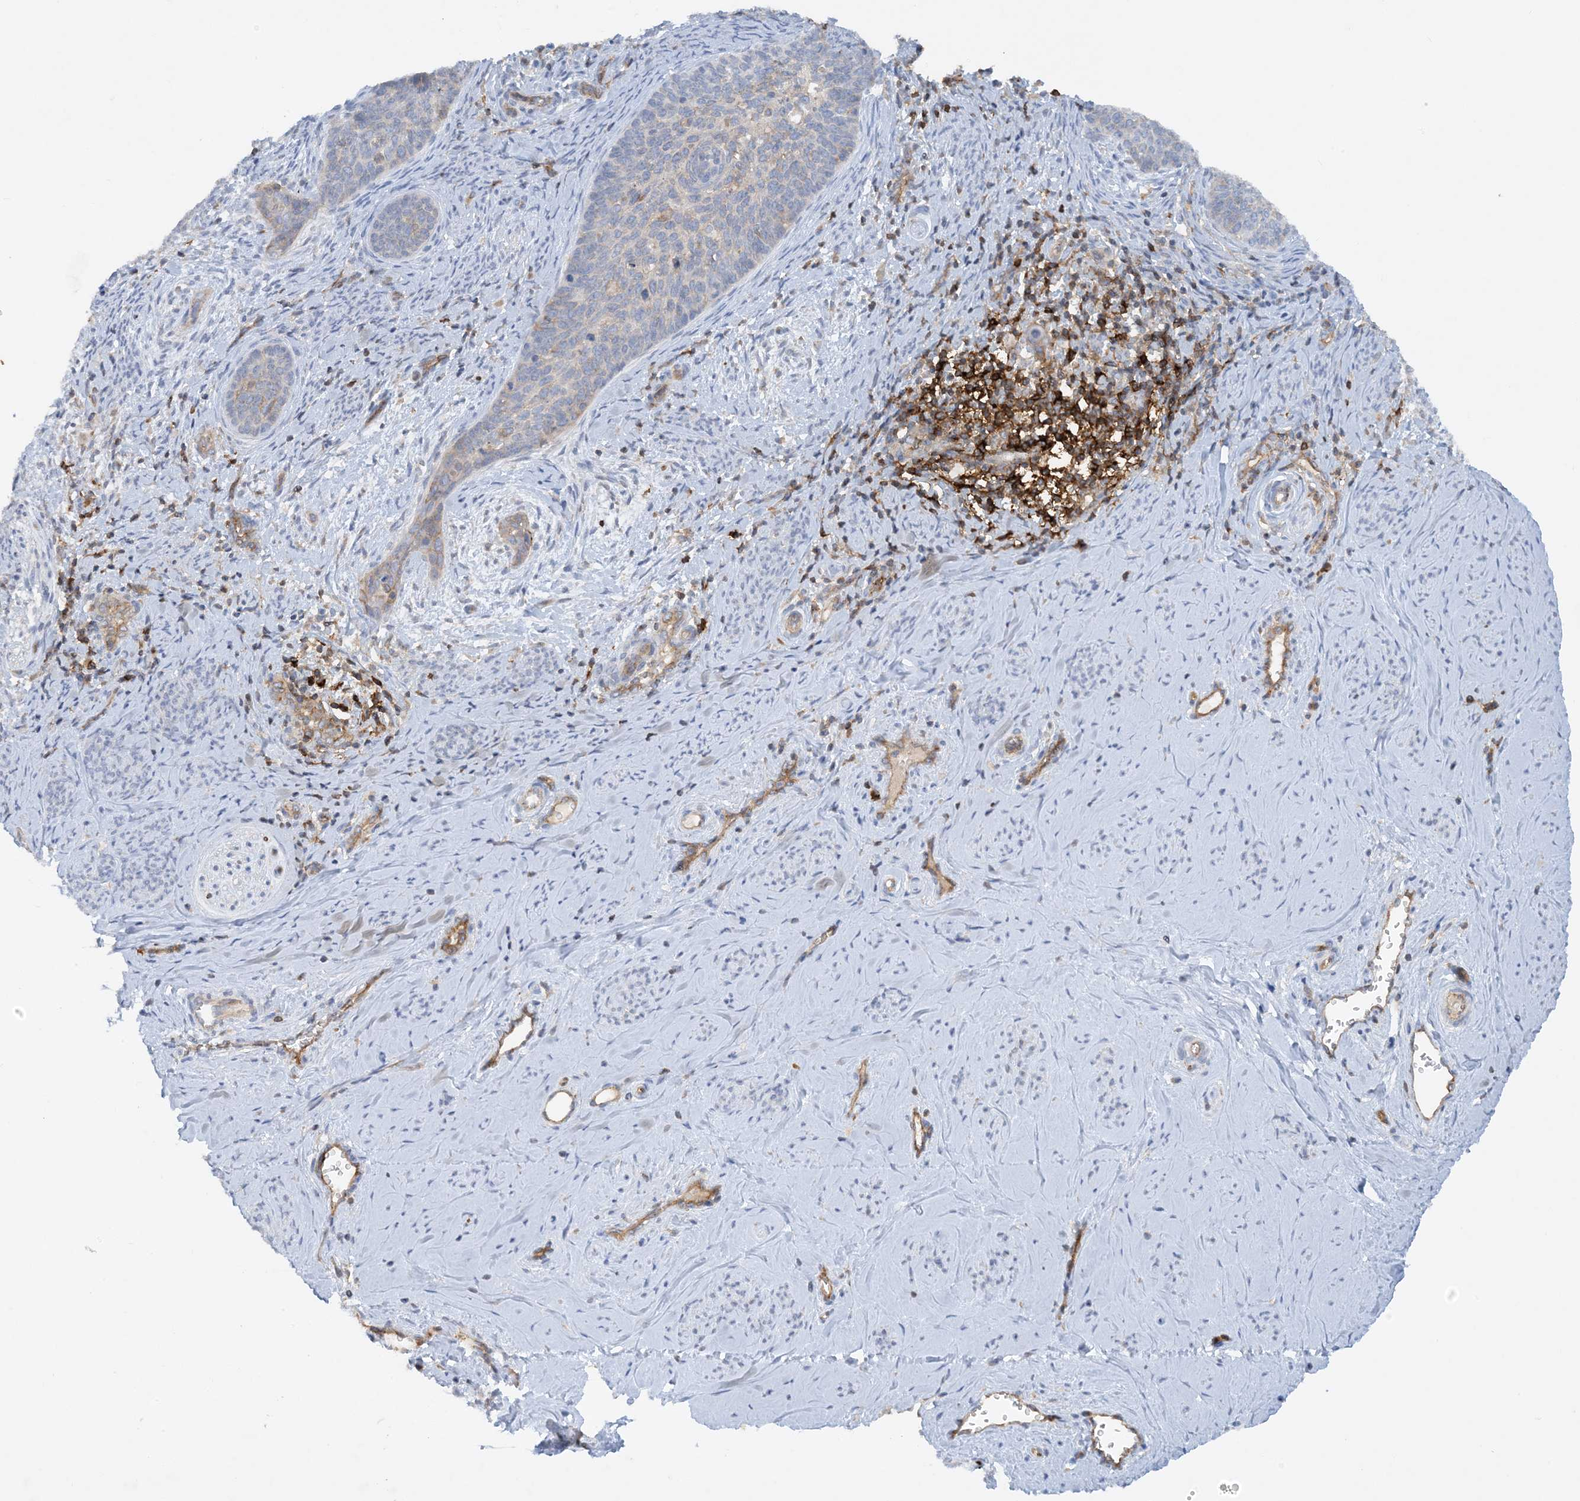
{"staining": {"intensity": "moderate", "quantity": "<25%", "location": "cytoplasmic/membranous"}, "tissue": "cervical cancer", "cell_type": "Tumor cells", "image_type": "cancer", "snomed": [{"axis": "morphology", "description": "Squamous cell carcinoma, NOS"}, {"axis": "topography", "description": "Cervix"}], "caption": "This is an image of immunohistochemistry (IHC) staining of cervical cancer, which shows moderate staining in the cytoplasmic/membranous of tumor cells.", "gene": "HLA-E", "patient": {"sex": "female", "age": 33}}